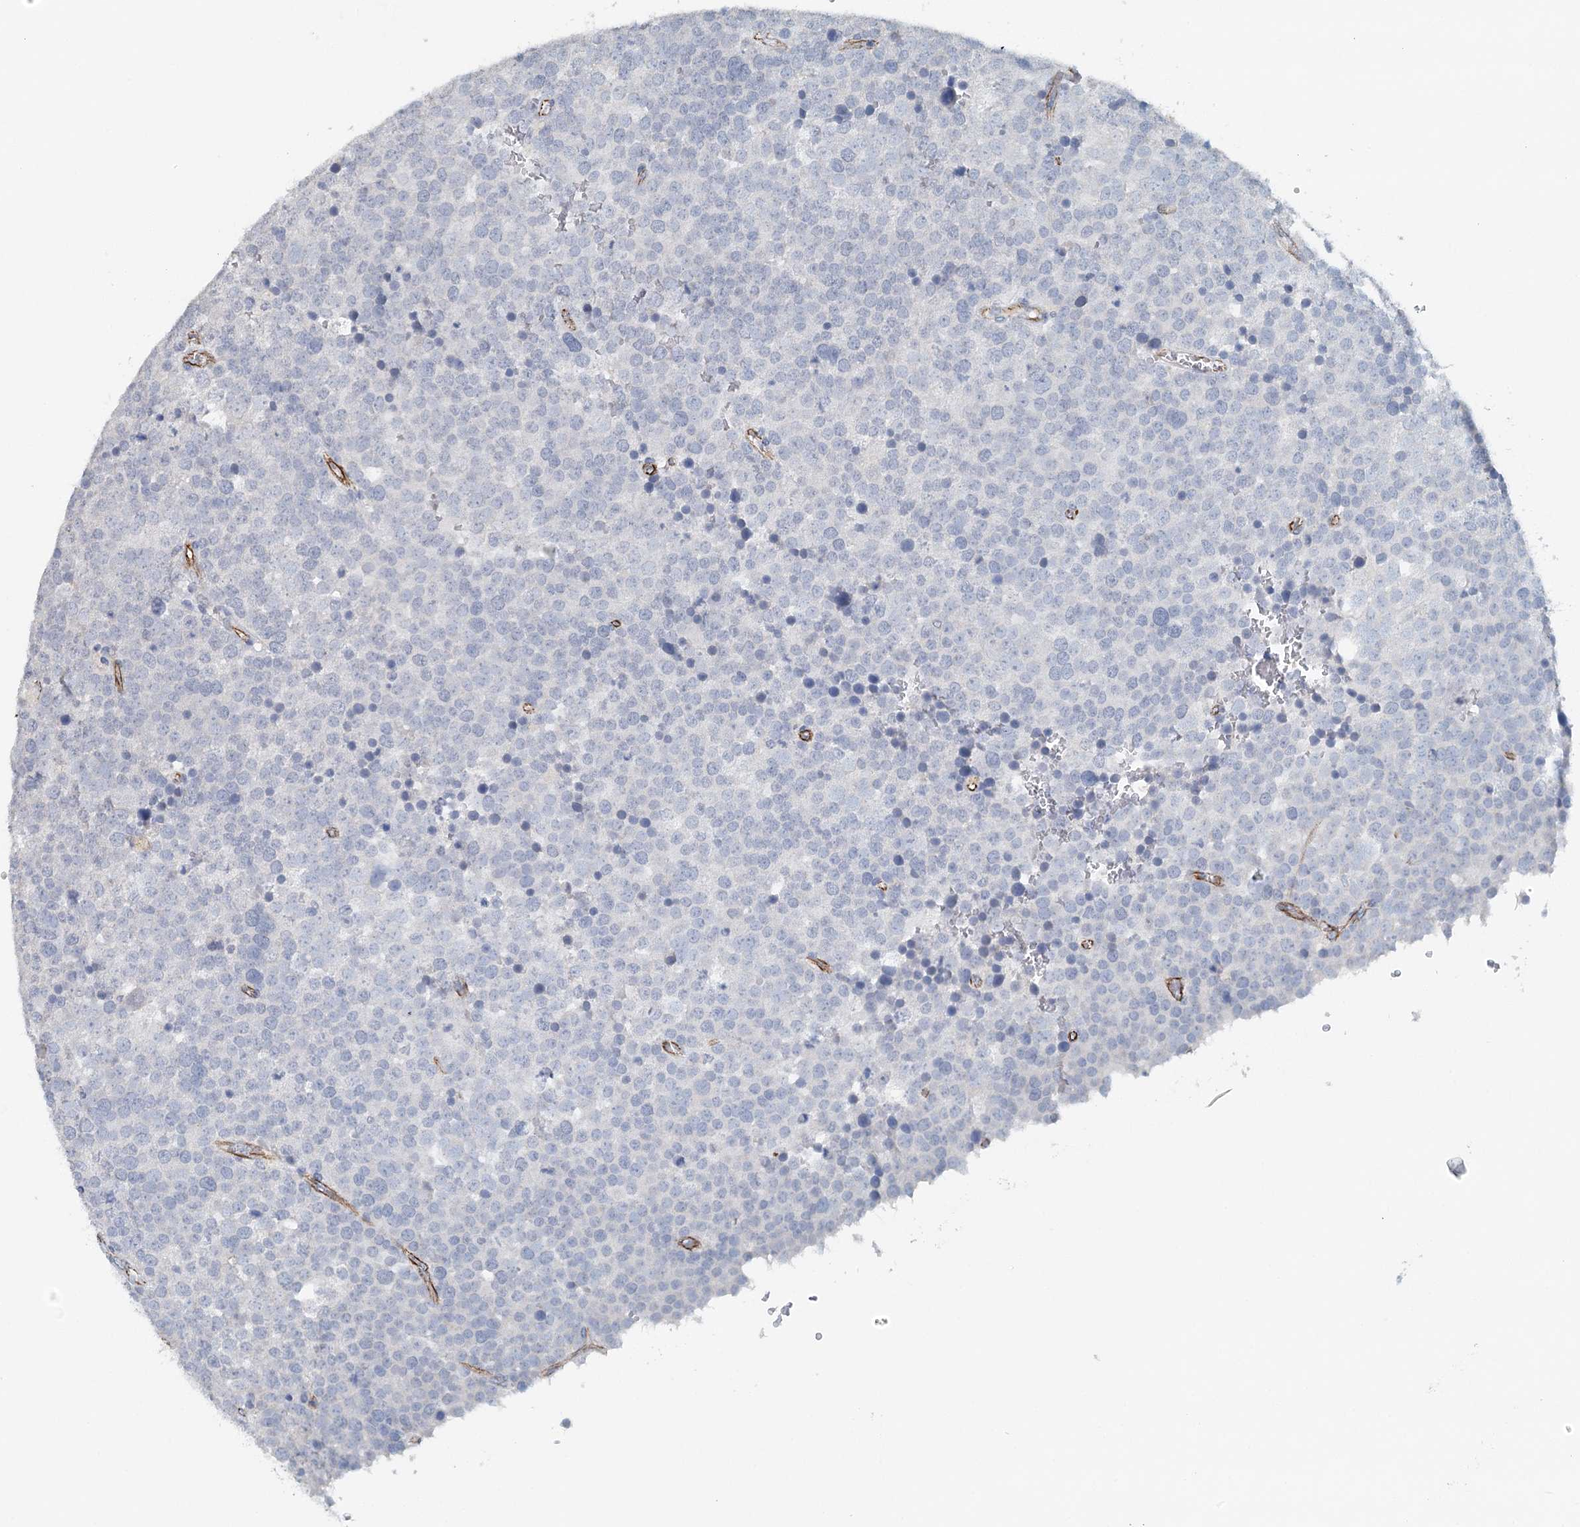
{"staining": {"intensity": "negative", "quantity": "none", "location": "none"}, "tissue": "testis cancer", "cell_type": "Tumor cells", "image_type": "cancer", "snomed": [{"axis": "morphology", "description": "Seminoma, NOS"}, {"axis": "topography", "description": "Testis"}], "caption": "IHC of human testis seminoma exhibits no positivity in tumor cells.", "gene": "SYNPO", "patient": {"sex": "male", "age": 71}}